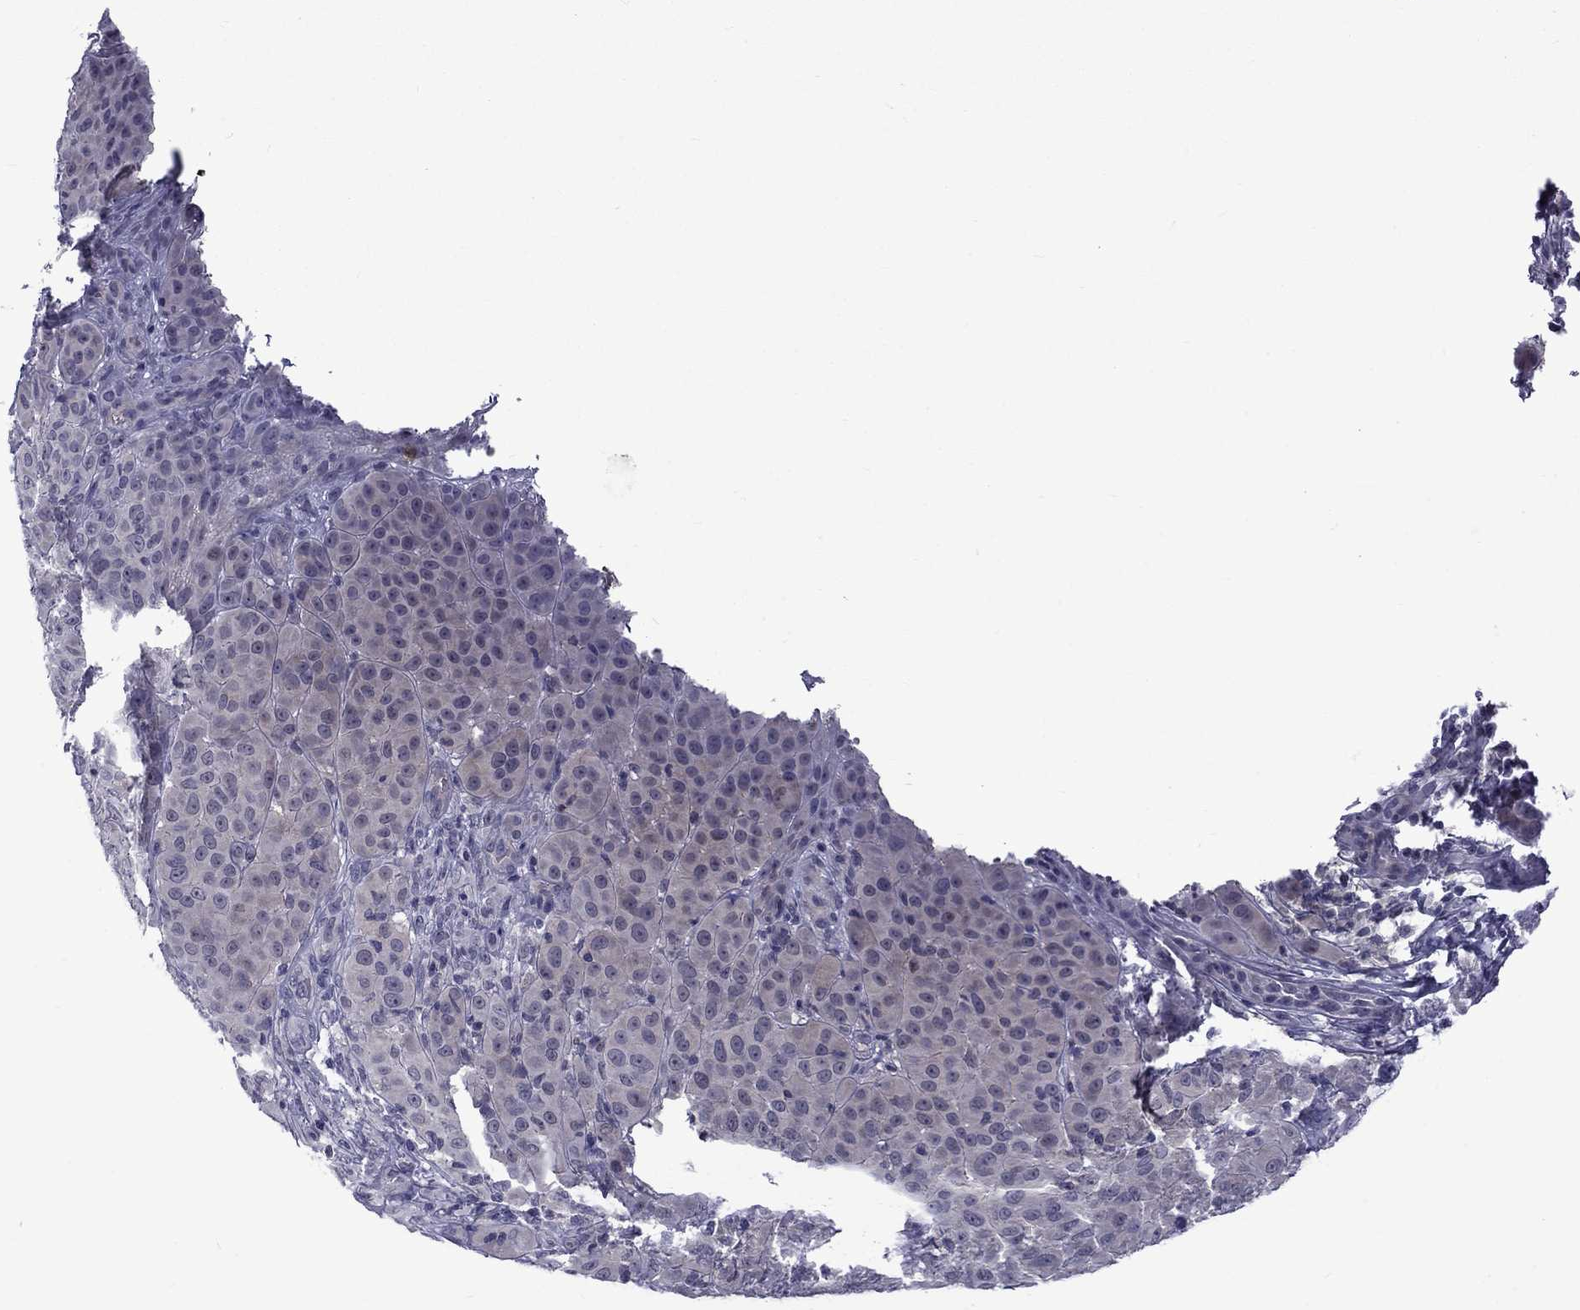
{"staining": {"intensity": "negative", "quantity": "none", "location": "none"}, "tissue": "melanoma", "cell_type": "Tumor cells", "image_type": "cancer", "snomed": [{"axis": "morphology", "description": "Malignant melanoma, NOS"}, {"axis": "topography", "description": "Skin"}], "caption": "A high-resolution histopathology image shows immunohistochemistry staining of malignant melanoma, which shows no significant staining in tumor cells.", "gene": "SNTA1", "patient": {"sex": "female", "age": 87}}